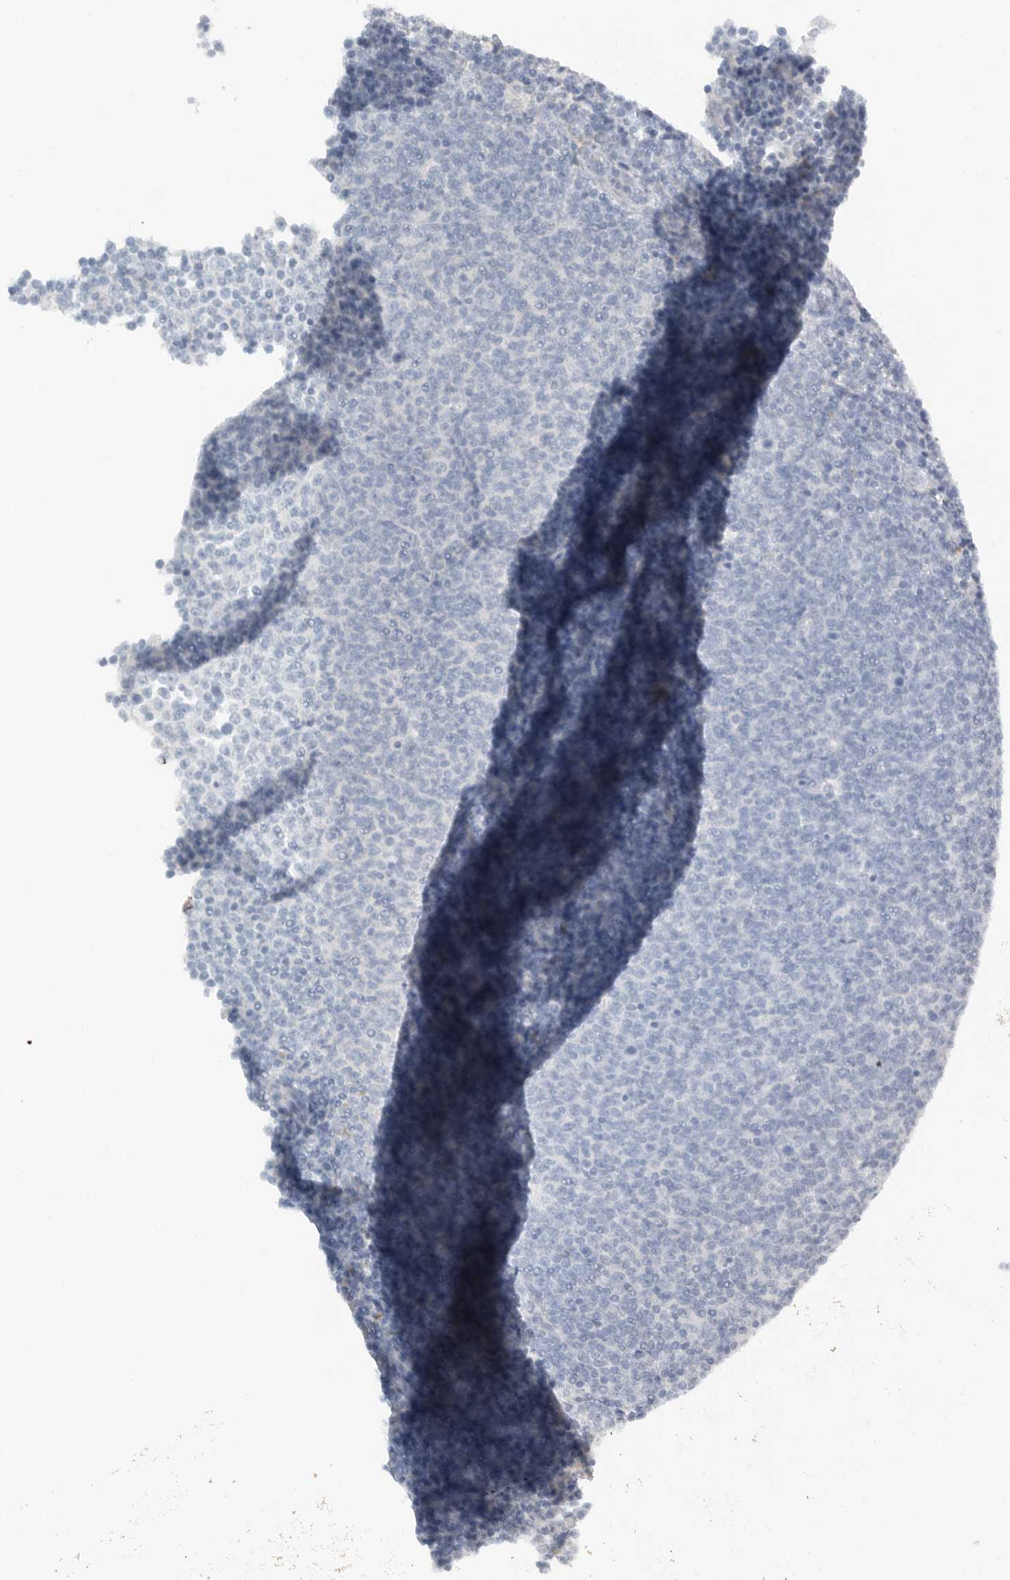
{"staining": {"intensity": "negative", "quantity": "none", "location": "none"}, "tissue": "lymphoma", "cell_type": "Tumor cells", "image_type": "cancer", "snomed": [{"axis": "morphology", "description": "Malignant lymphoma, non-Hodgkin's type, Low grade"}, {"axis": "topography", "description": "Lymph node"}], "caption": "Tumor cells show no significant expression in malignant lymphoma, non-Hodgkin's type (low-grade).", "gene": "PAM", "patient": {"sex": "male", "age": 66}}